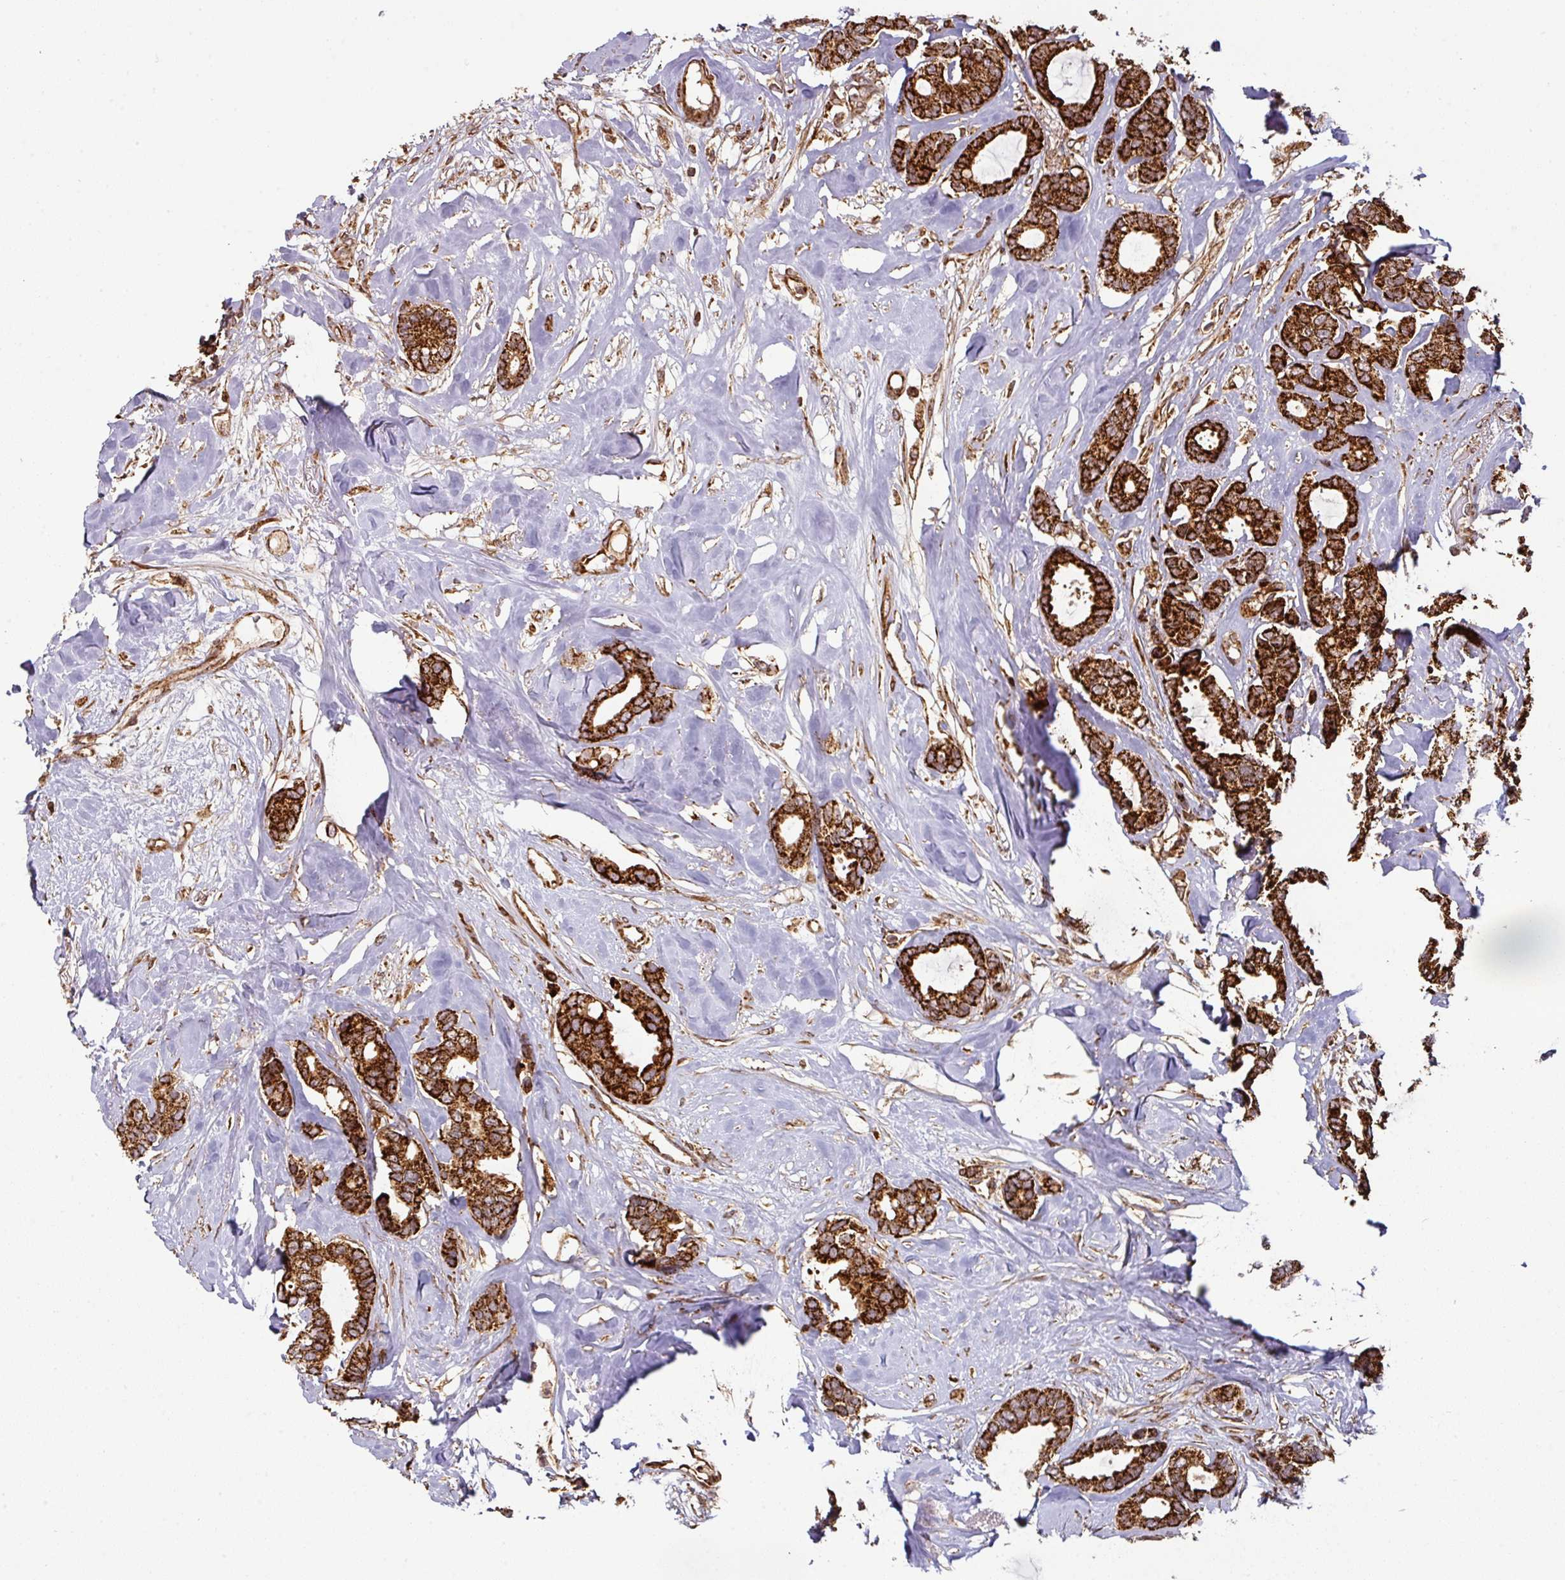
{"staining": {"intensity": "strong", "quantity": ">75%", "location": "cytoplasmic/membranous"}, "tissue": "breast cancer", "cell_type": "Tumor cells", "image_type": "cancer", "snomed": [{"axis": "morphology", "description": "Duct carcinoma"}, {"axis": "topography", "description": "Breast"}], "caption": "Immunohistochemical staining of breast cancer displays high levels of strong cytoplasmic/membranous protein staining in approximately >75% of tumor cells.", "gene": "TRAP1", "patient": {"sex": "female", "age": 87}}